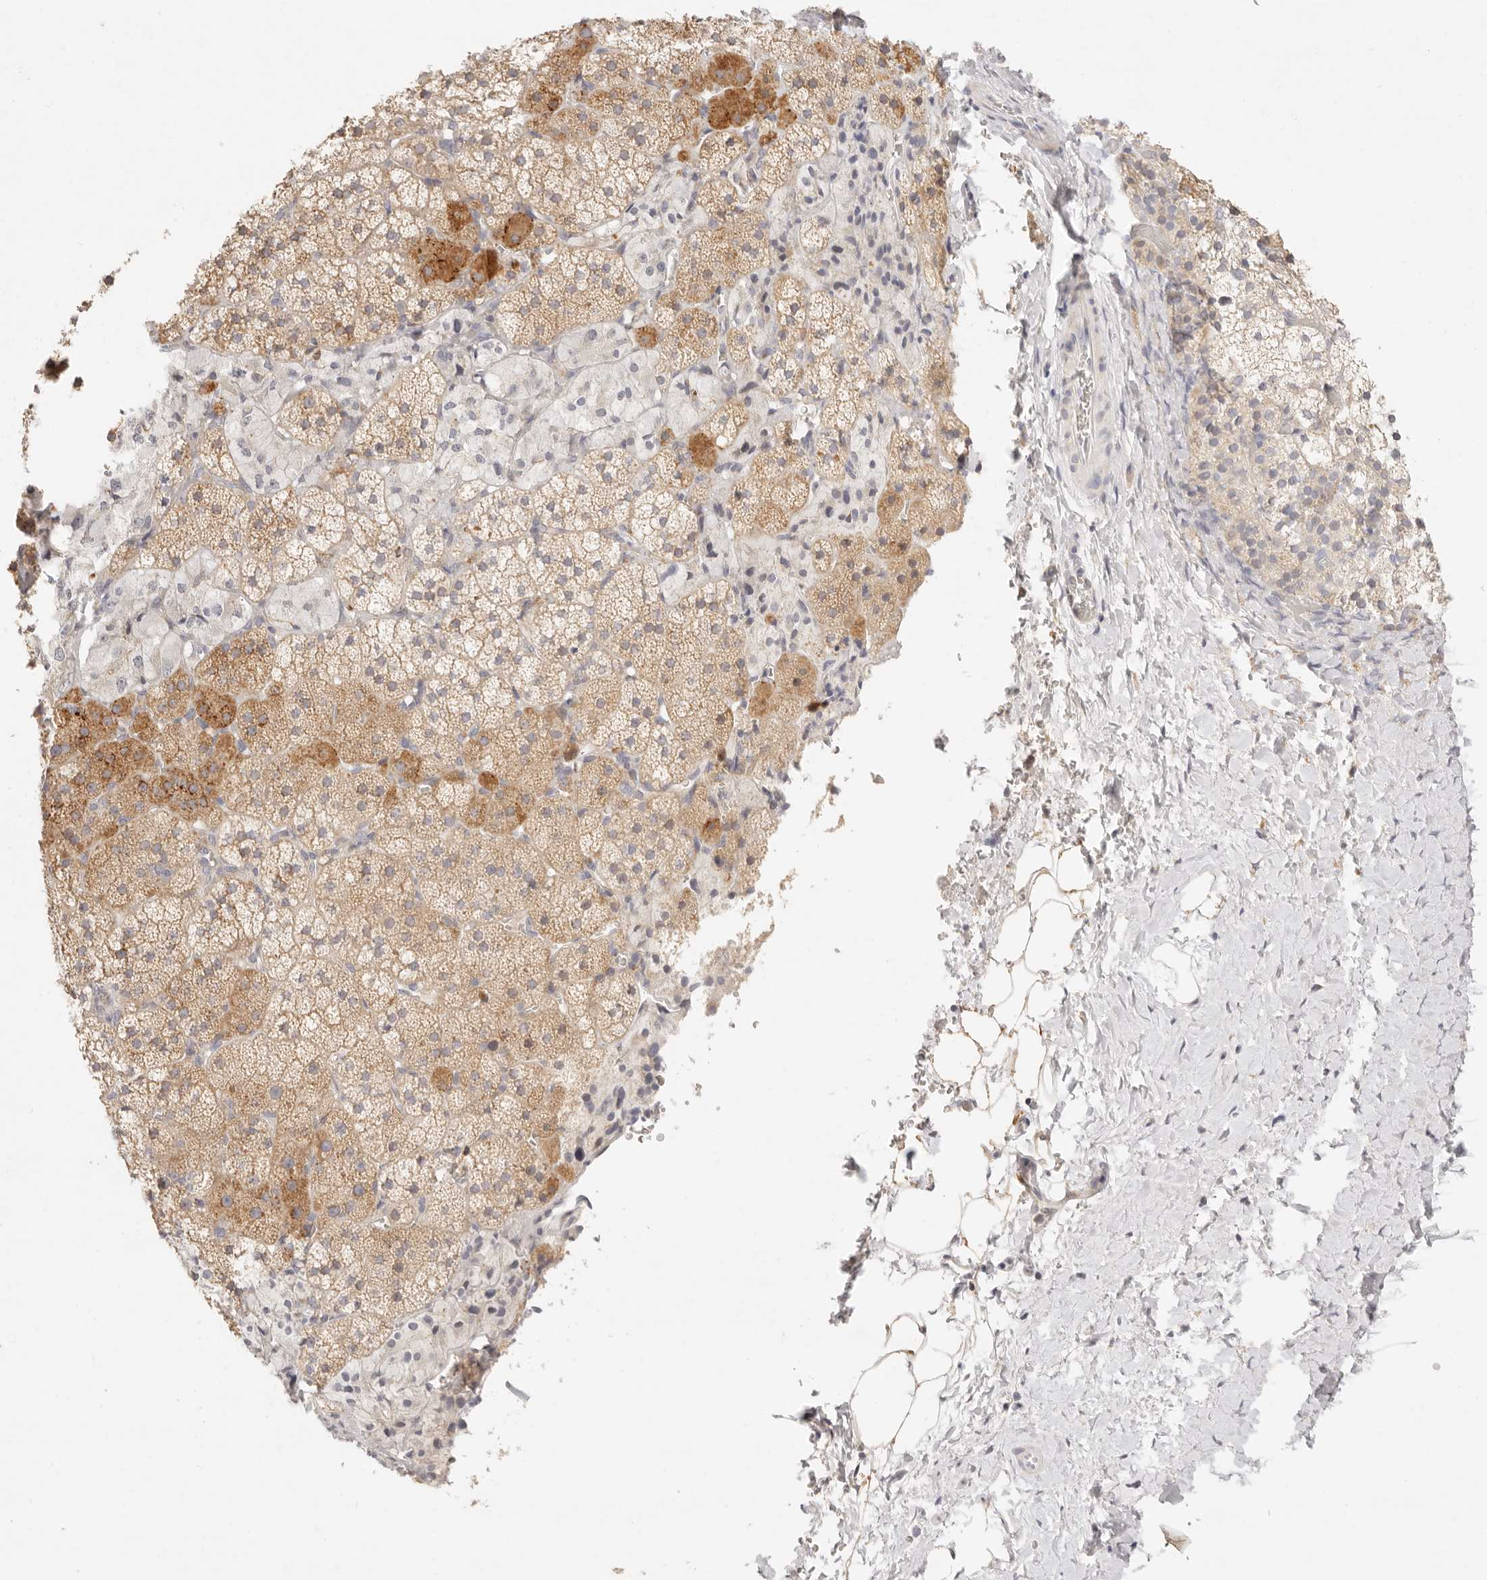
{"staining": {"intensity": "moderate", "quantity": ">75%", "location": "cytoplasmic/membranous"}, "tissue": "adrenal gland", "cell_type": "Glandular cells", "image_type": "normal", "snomed": [{"axis": "morphology", "description": "Normal tissue, NOS"}, {"axis": "topography", "description": "Adrenal gland"}], "caption": "The photomicrograph demonstrates a brown stain indicating the presence of a protein in the cytoplasmic/membranous of glandular cells in adrenal gland. (Stains: DAB in brown, nuclei in blue, Microscopy: brightfield microscopy at high magnification).", "gene": "GPR156", "patient": {"sex": "female", "age": 44}}